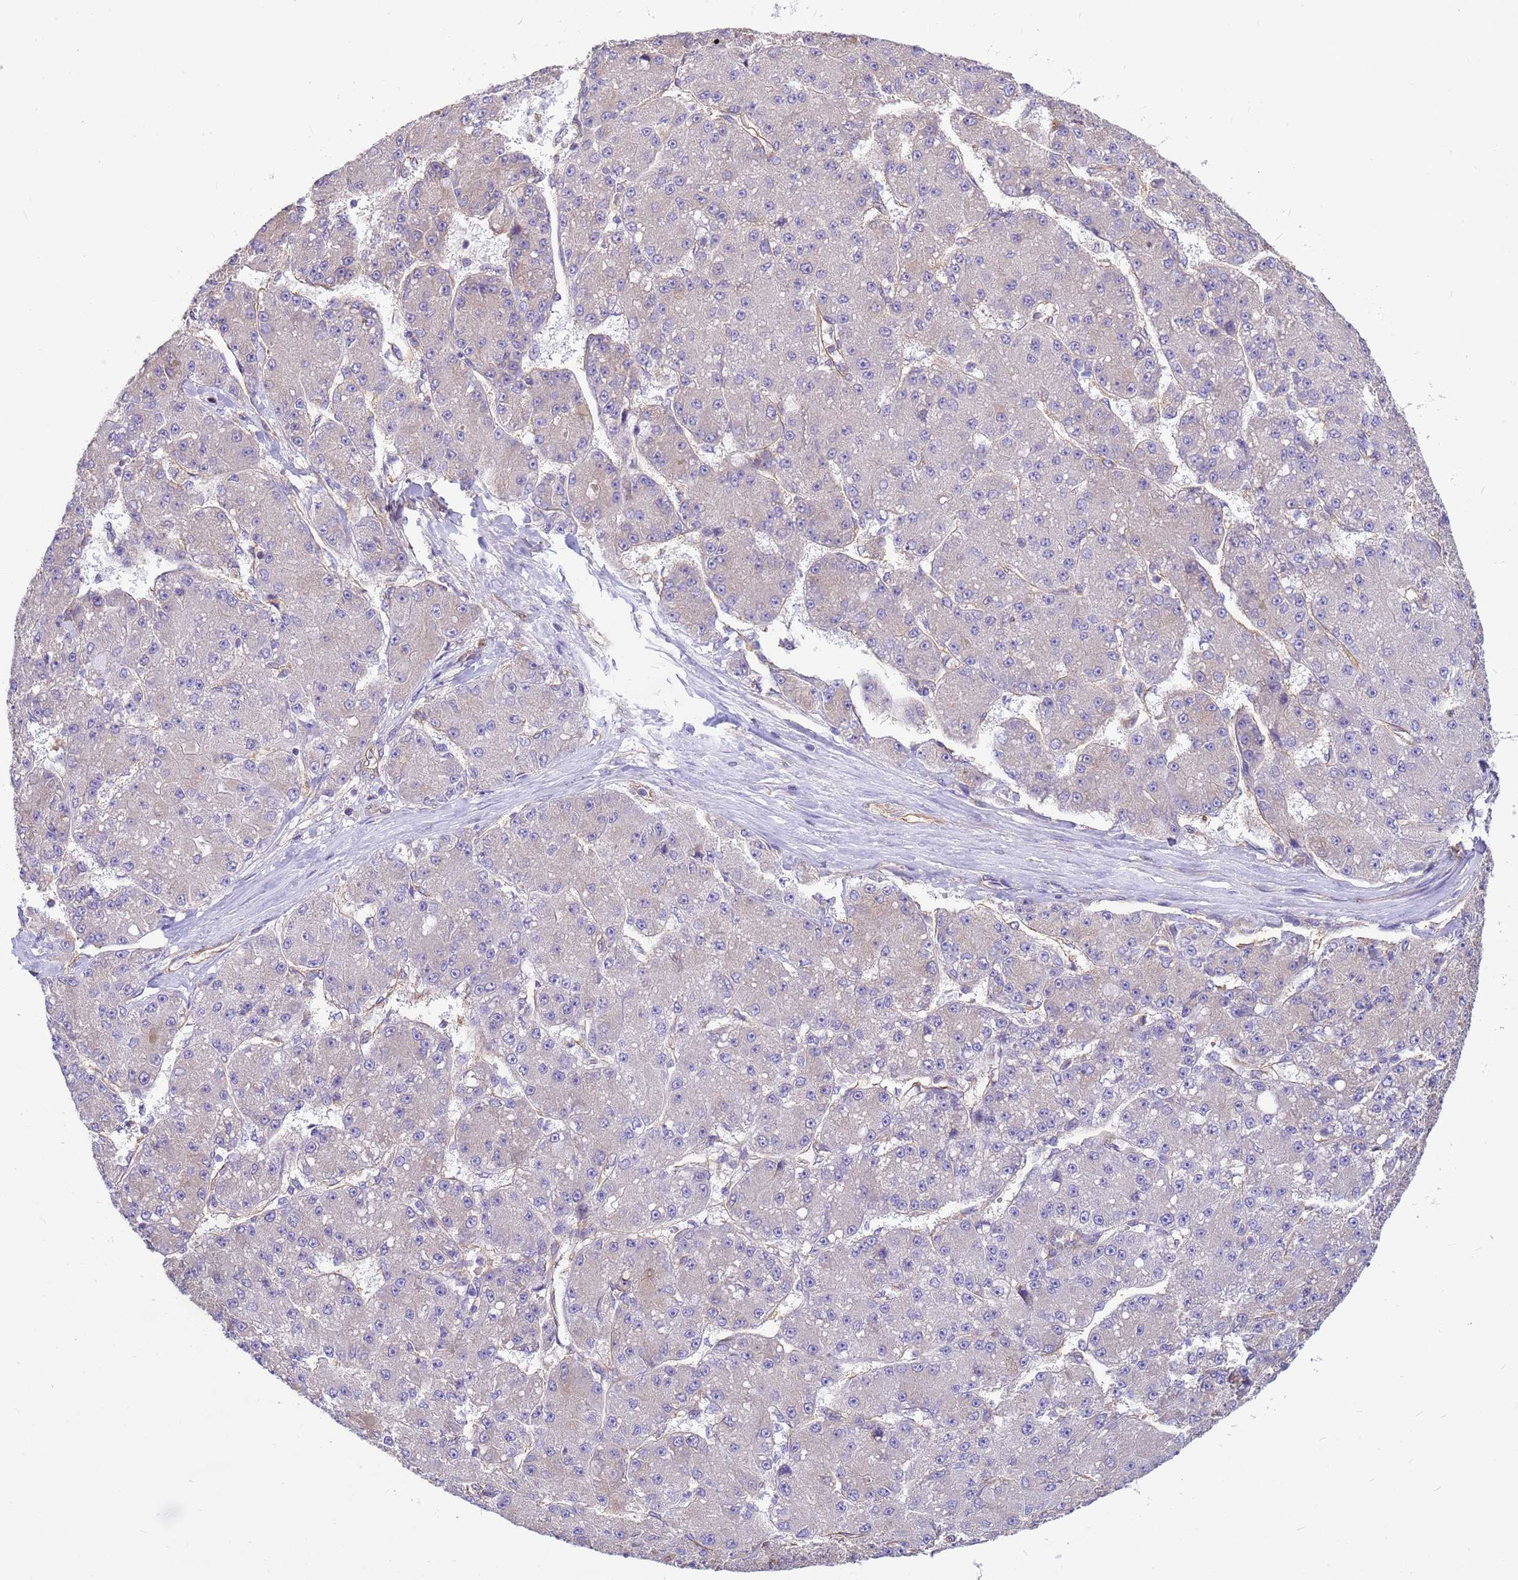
{"staining": {"intensity": "negative", "quantity": "none", "location": "none"}, "tissue": "liver cancer", "cell_type": "Tumor cells", "image_type": "cancer", "snomed": [{"axis": "morphology", "description": "Carcinoma, Hepatocellular, NOS"}, {"axis": "topography", "description": "Liver"}], "caption": "The histopathology image shows no significant staining in tumor cells of liver hepatocellular carcinoma.", "gene": "TUBB1", "patient": {"sex": "male", "age": 67}}